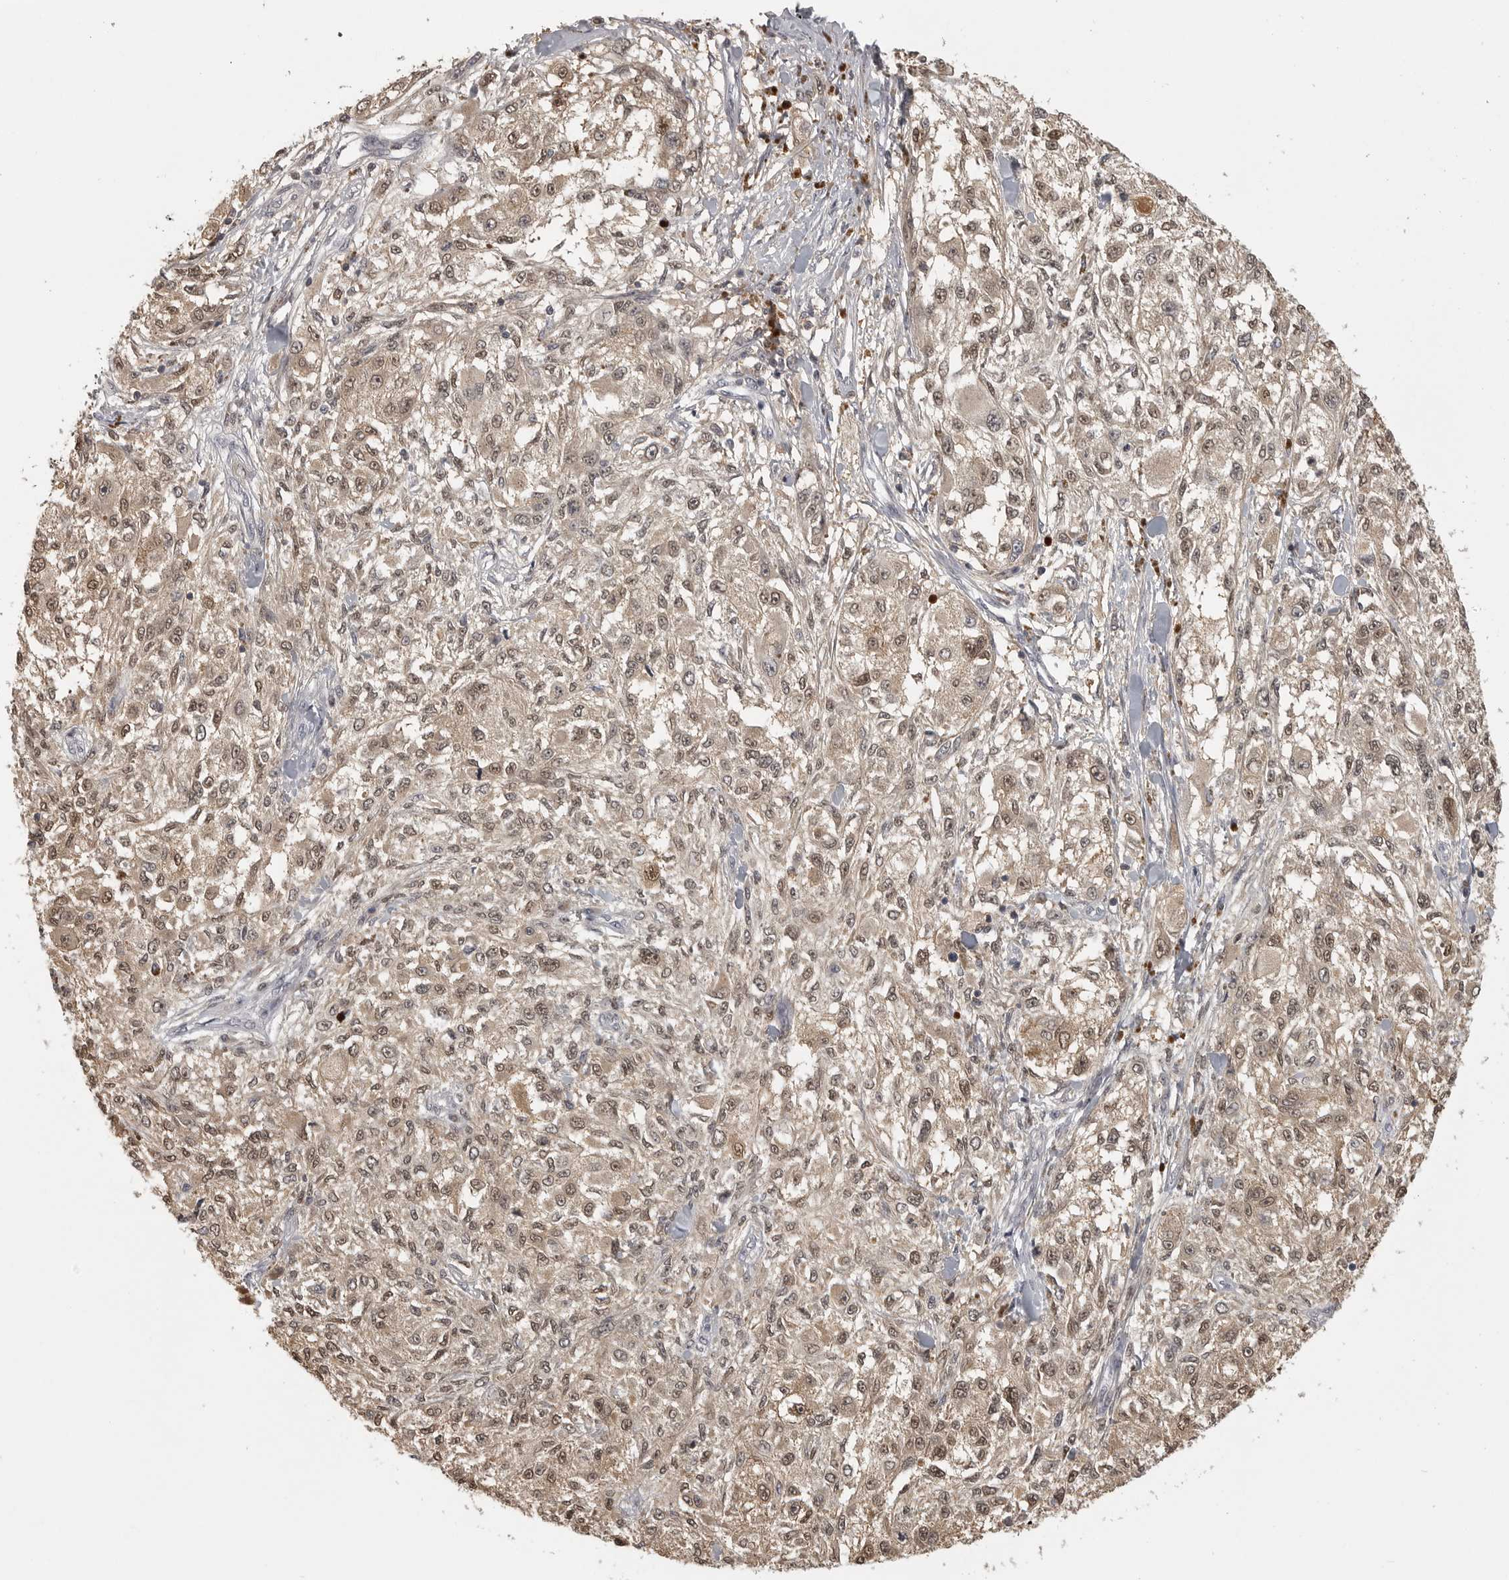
{"staining": {"intensity": "moderate", "quantity": ">75%", "location": "cytoplasmic/membranous,nuclear"}, "tissue": "melanoma", "cell_type": "Tumor cells", "image_type": "cancer", "snomed": [{"axis": "morphology", "description": "Necrosis, NOS"}, {"axis": "morphology", "description": "Malignant melanoma, NOS"}, {"axis": "topography", "description": "Skin"}], "caption": "Melanoma tissue shows moderate cytoplasmic/membranous and nuclear positivity in about >75% of tumor cells", "gene": "UROD", "patient": {"sex": "female", "age": 87}}